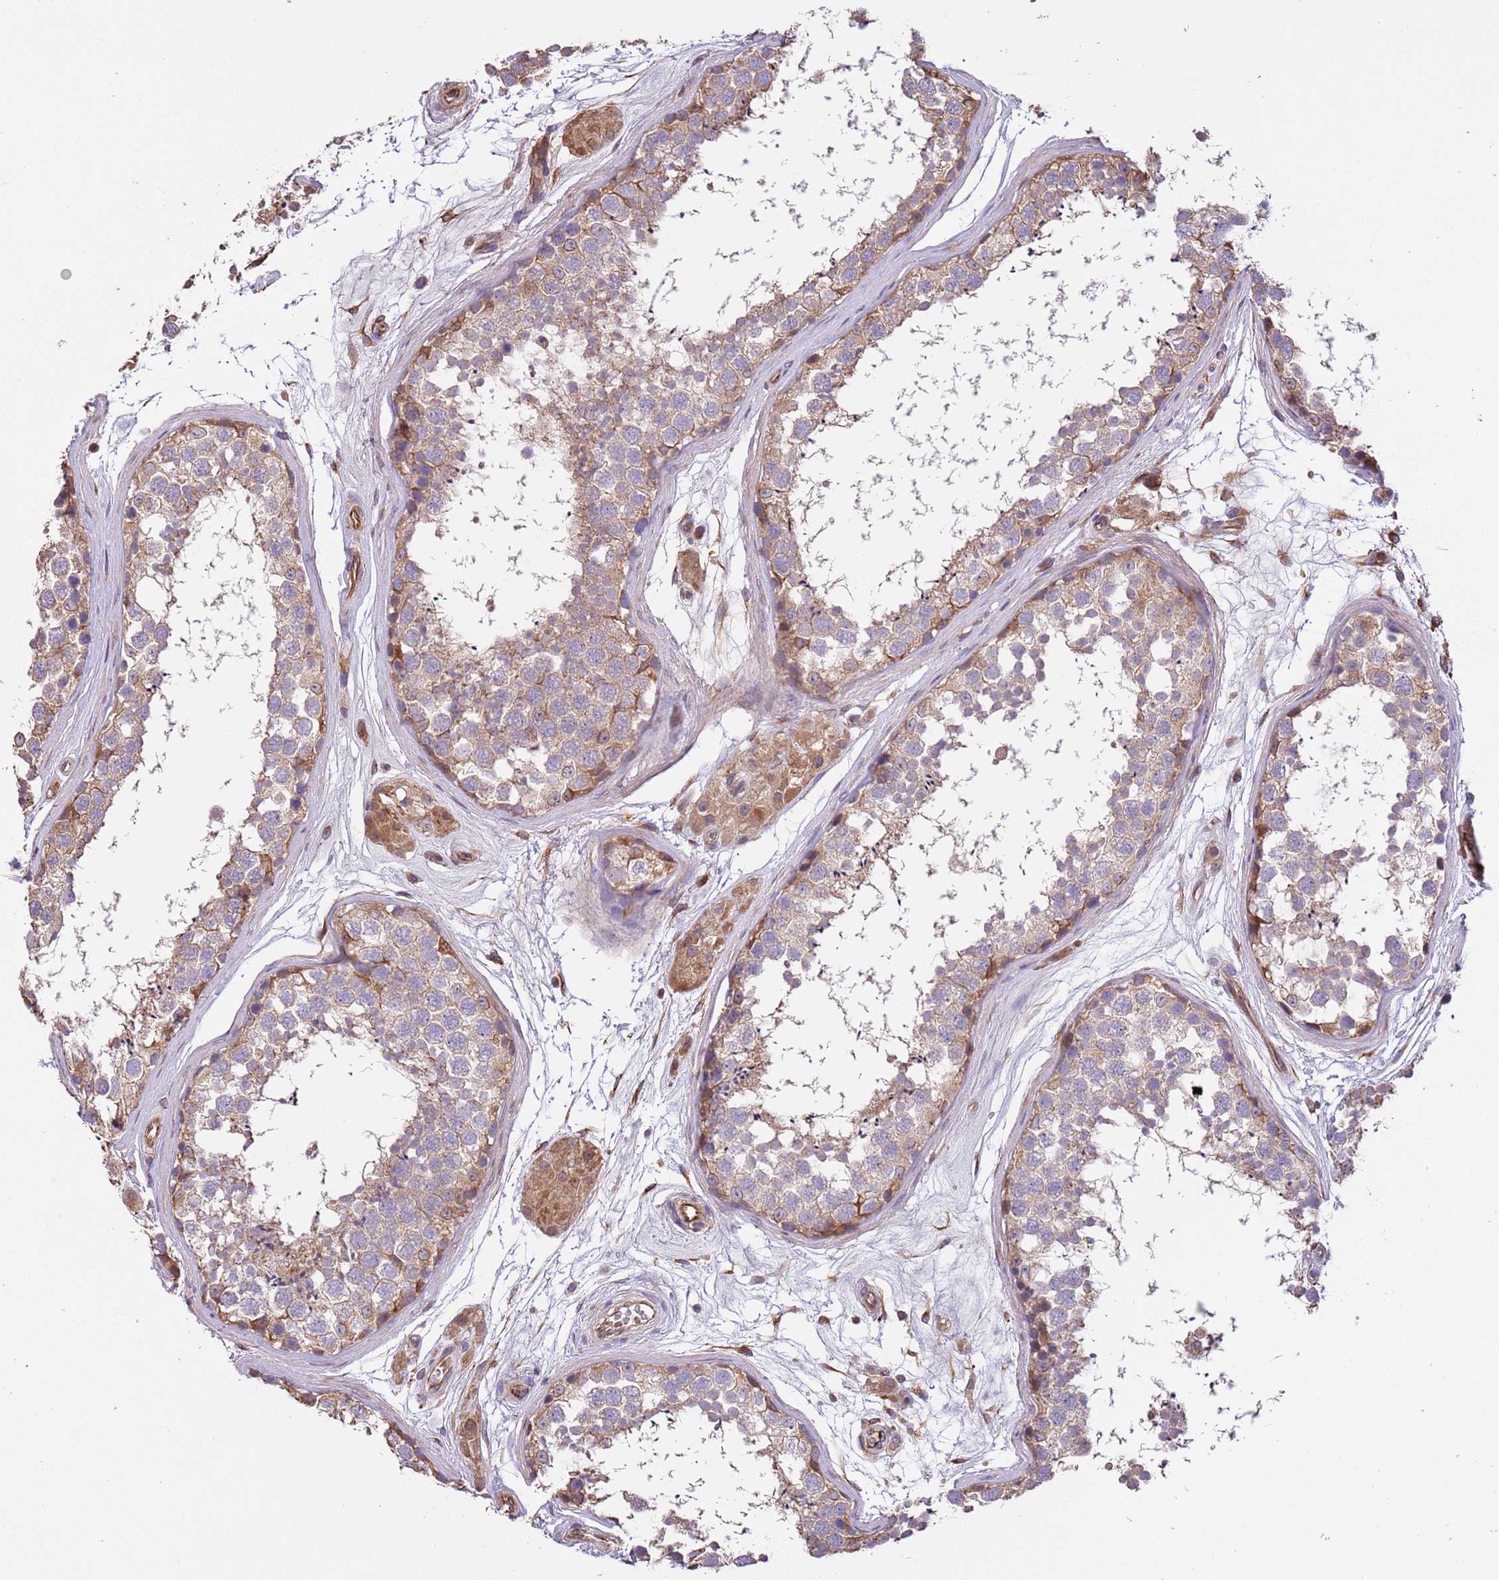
{"staining": {"intensity": "weak", "quantity": ">75%", "location": "cytoplasmic/membranous"}, "tissue": "testis", "cell_type": "Cells in seminiferous ducts", "image_type": "normal", "snomed": [{"axis": "morphology", "description": "Normal tissue, NOS"}, {"axis": "topography", "description": "Testis"}], "caption": "A brown stain highlights weak cytoplasmic/membranous staining of a protein in cells in seminiferous ducts of benign human testis.", "gene": "FAM89B", "patient": {"sex": "male", "age": 56}}